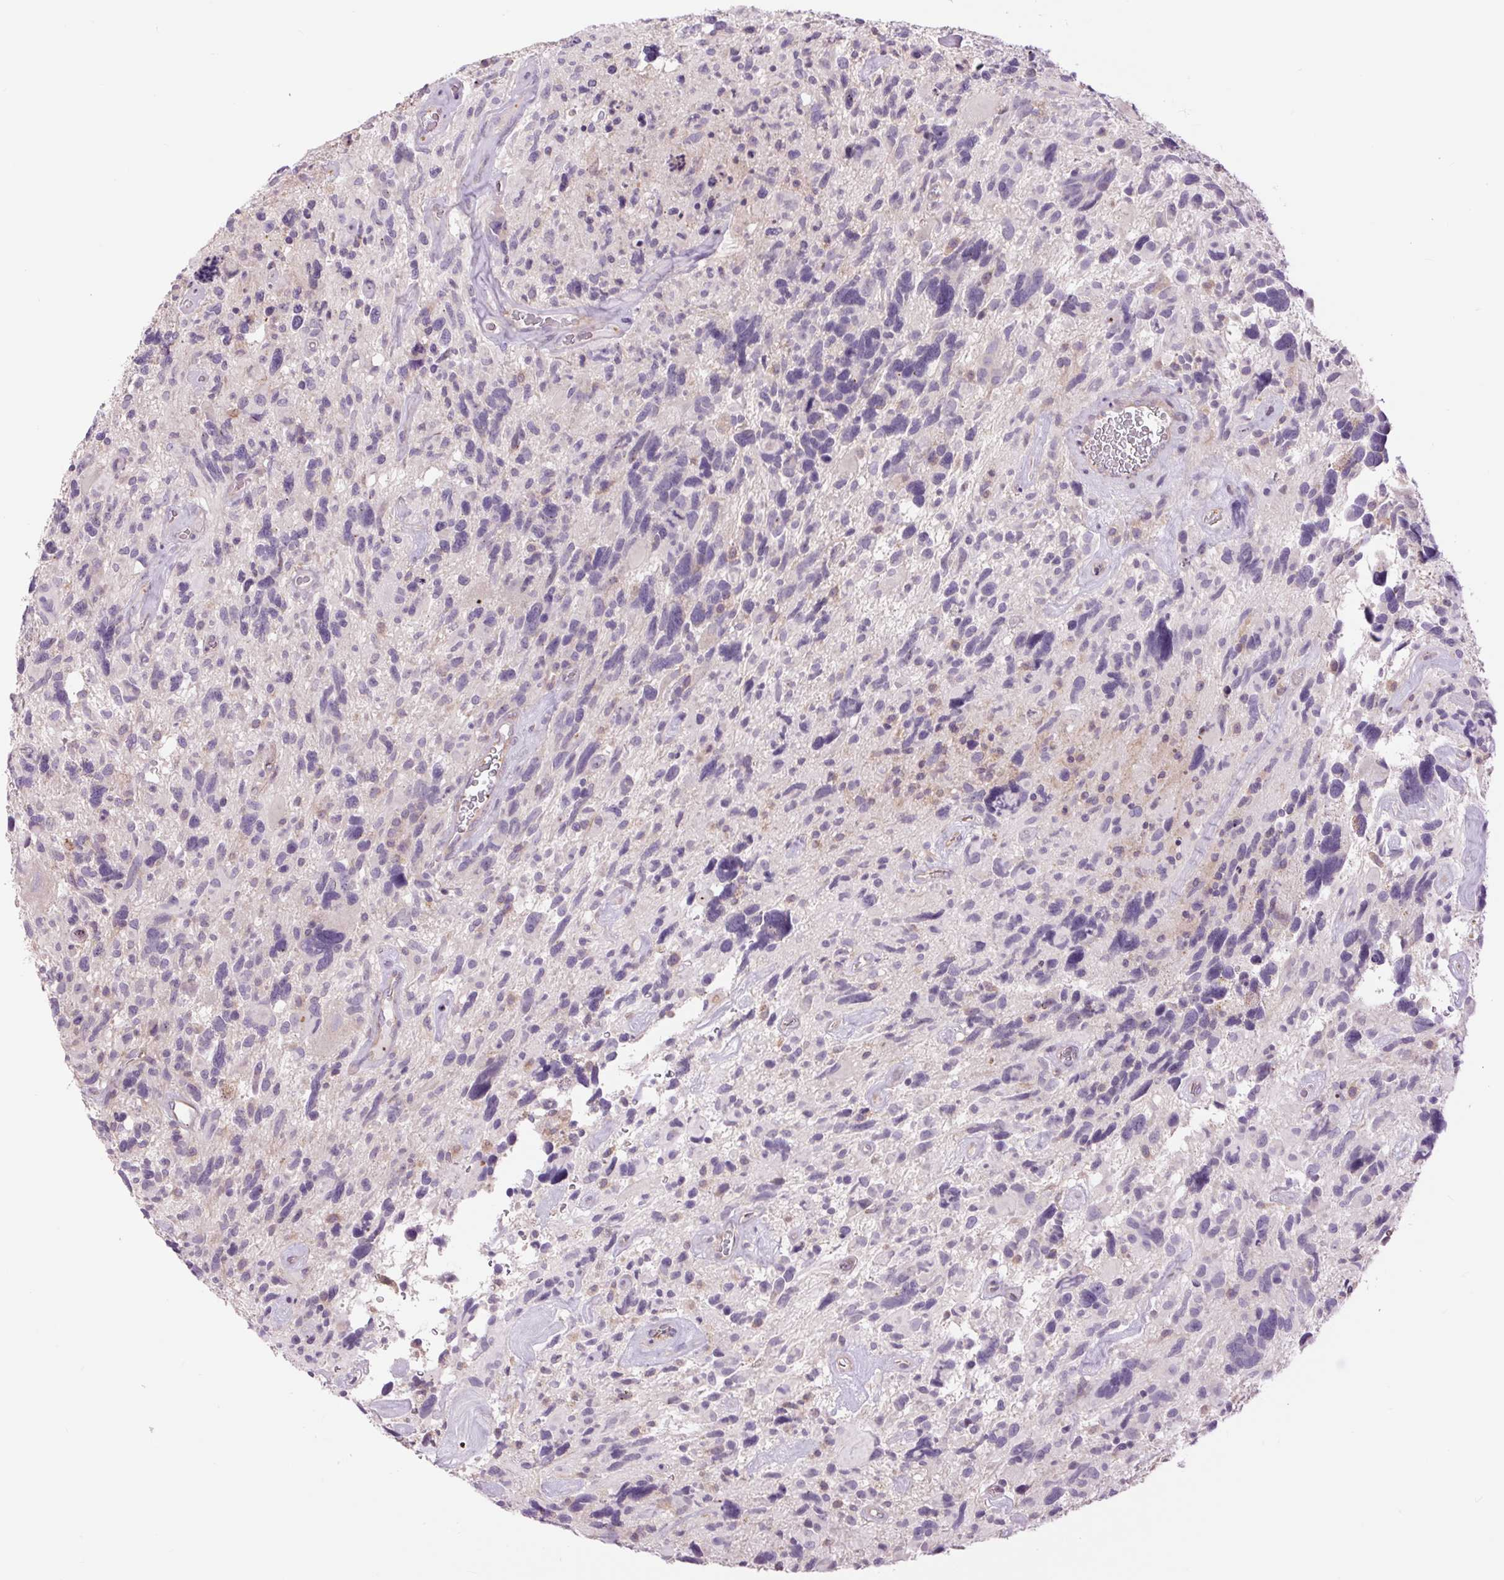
{"staining": {"intensity": "negative", "quantity": "none", "location": "none"}, "tissue": "glioma", "cell_type": "Tumor cells", "image_type": "cancer", "snomed": [{"axis": "morphology", "description": "Glioma, malignant, High grade"}, {"axis": "topography", "description": "Brain"}], "caption": "This is a photomicrograph of IHC staining of glioma, which shows no expression in tumor cells. (Immunohistochemistry (ihc), brightfield microscopy, high magnification).", "gene": "CTNNA3", "patient": {"sex": "male", "age": 49}}